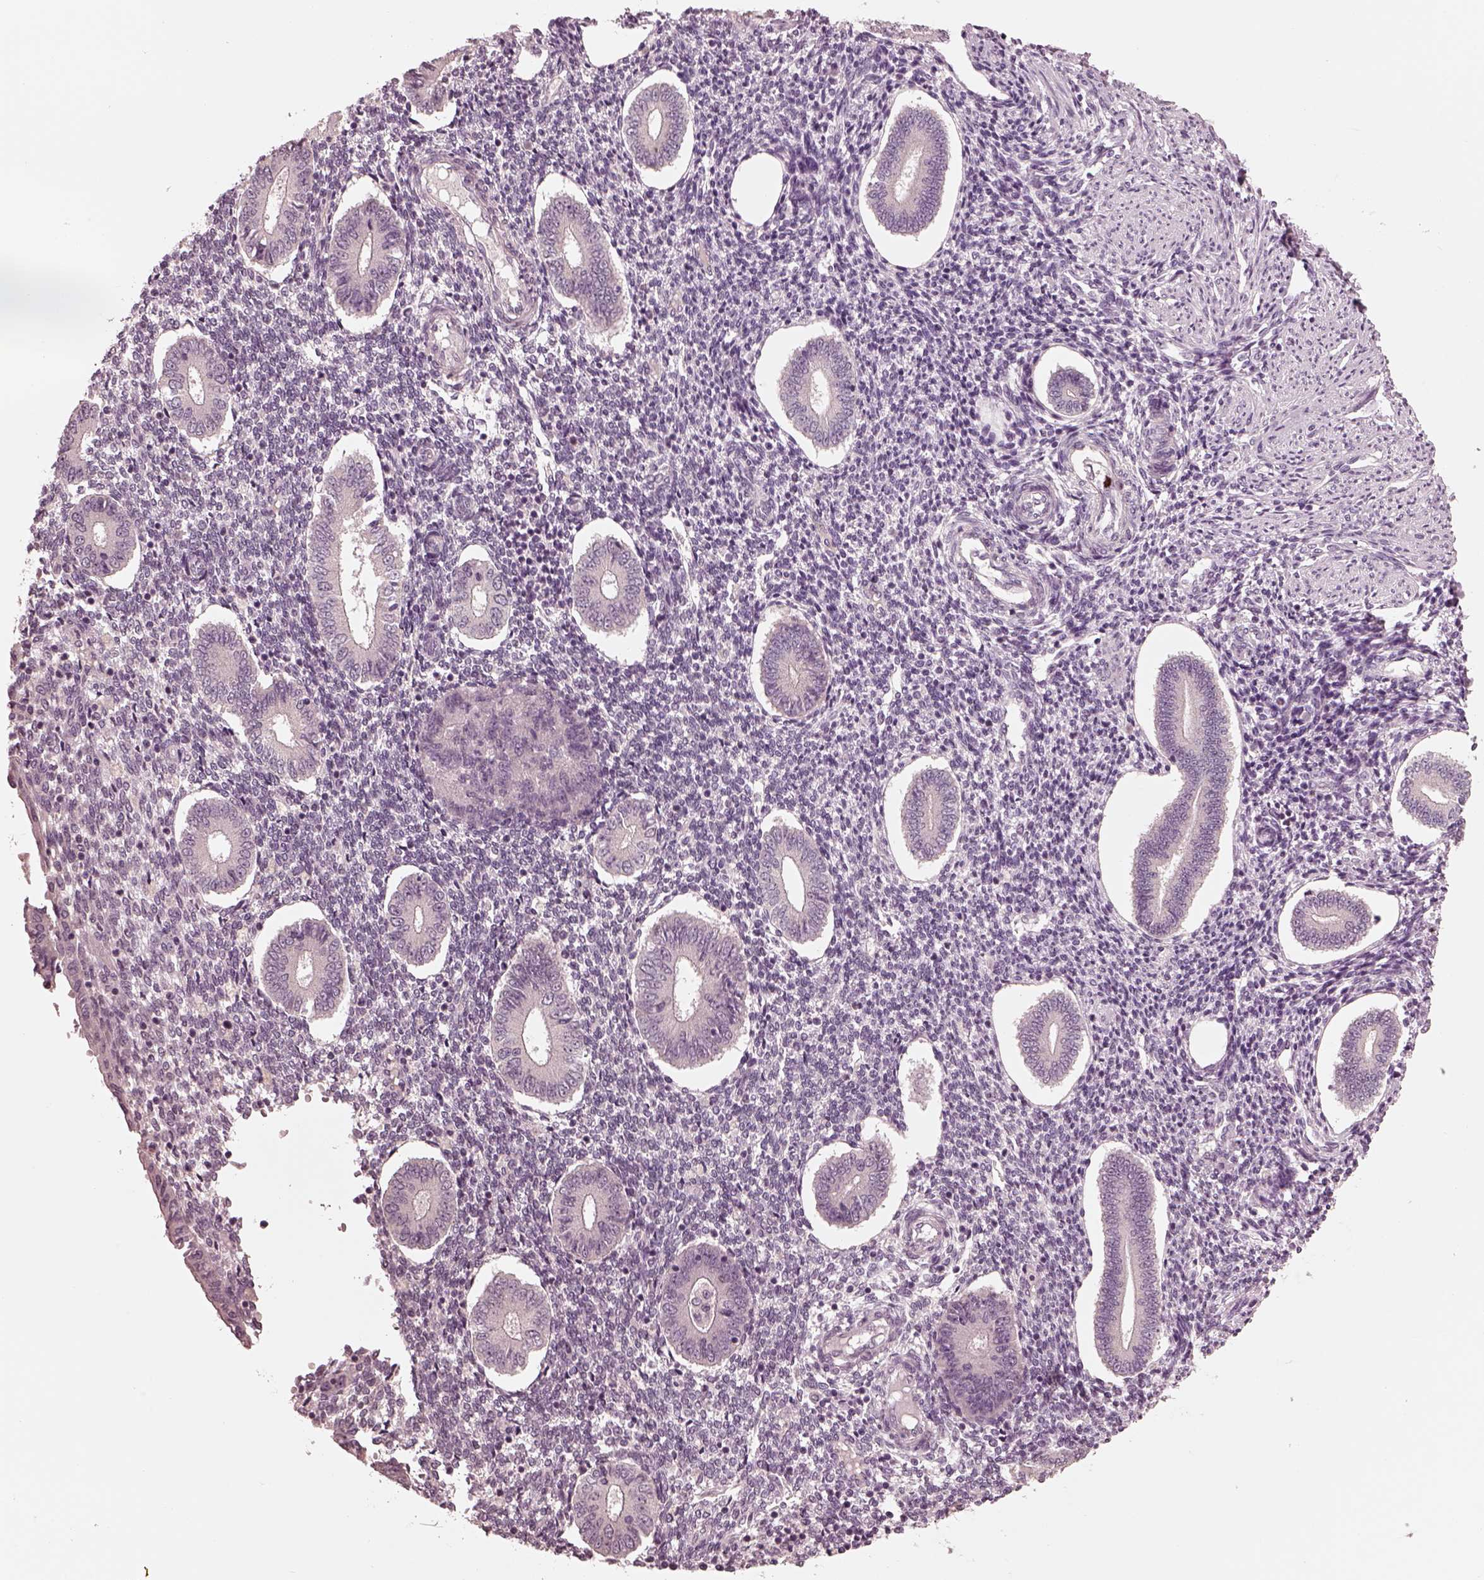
{"staining": {"intensity": "negative", "quantity": "none", "location": "none"}, "tissue": "endometrium", "cell_type": "Cells in endometrial stroma", "image_type": "normal", "snomed": [{"axis": "morphology", "description": "Normal tissue, NOS"}, {"axis": "topography", "description": "Endometrium"}], "caption": "High magnification brightfield microscopy of normal endometrium stained with DAB (3,3'-diaminobenzidine) (brown) and counterstained with hematoxylin (blue): cells in endometrial stroma show no significant staining.", "gene": "RGS7", "patient": {"sex": "female", "age": 40}}